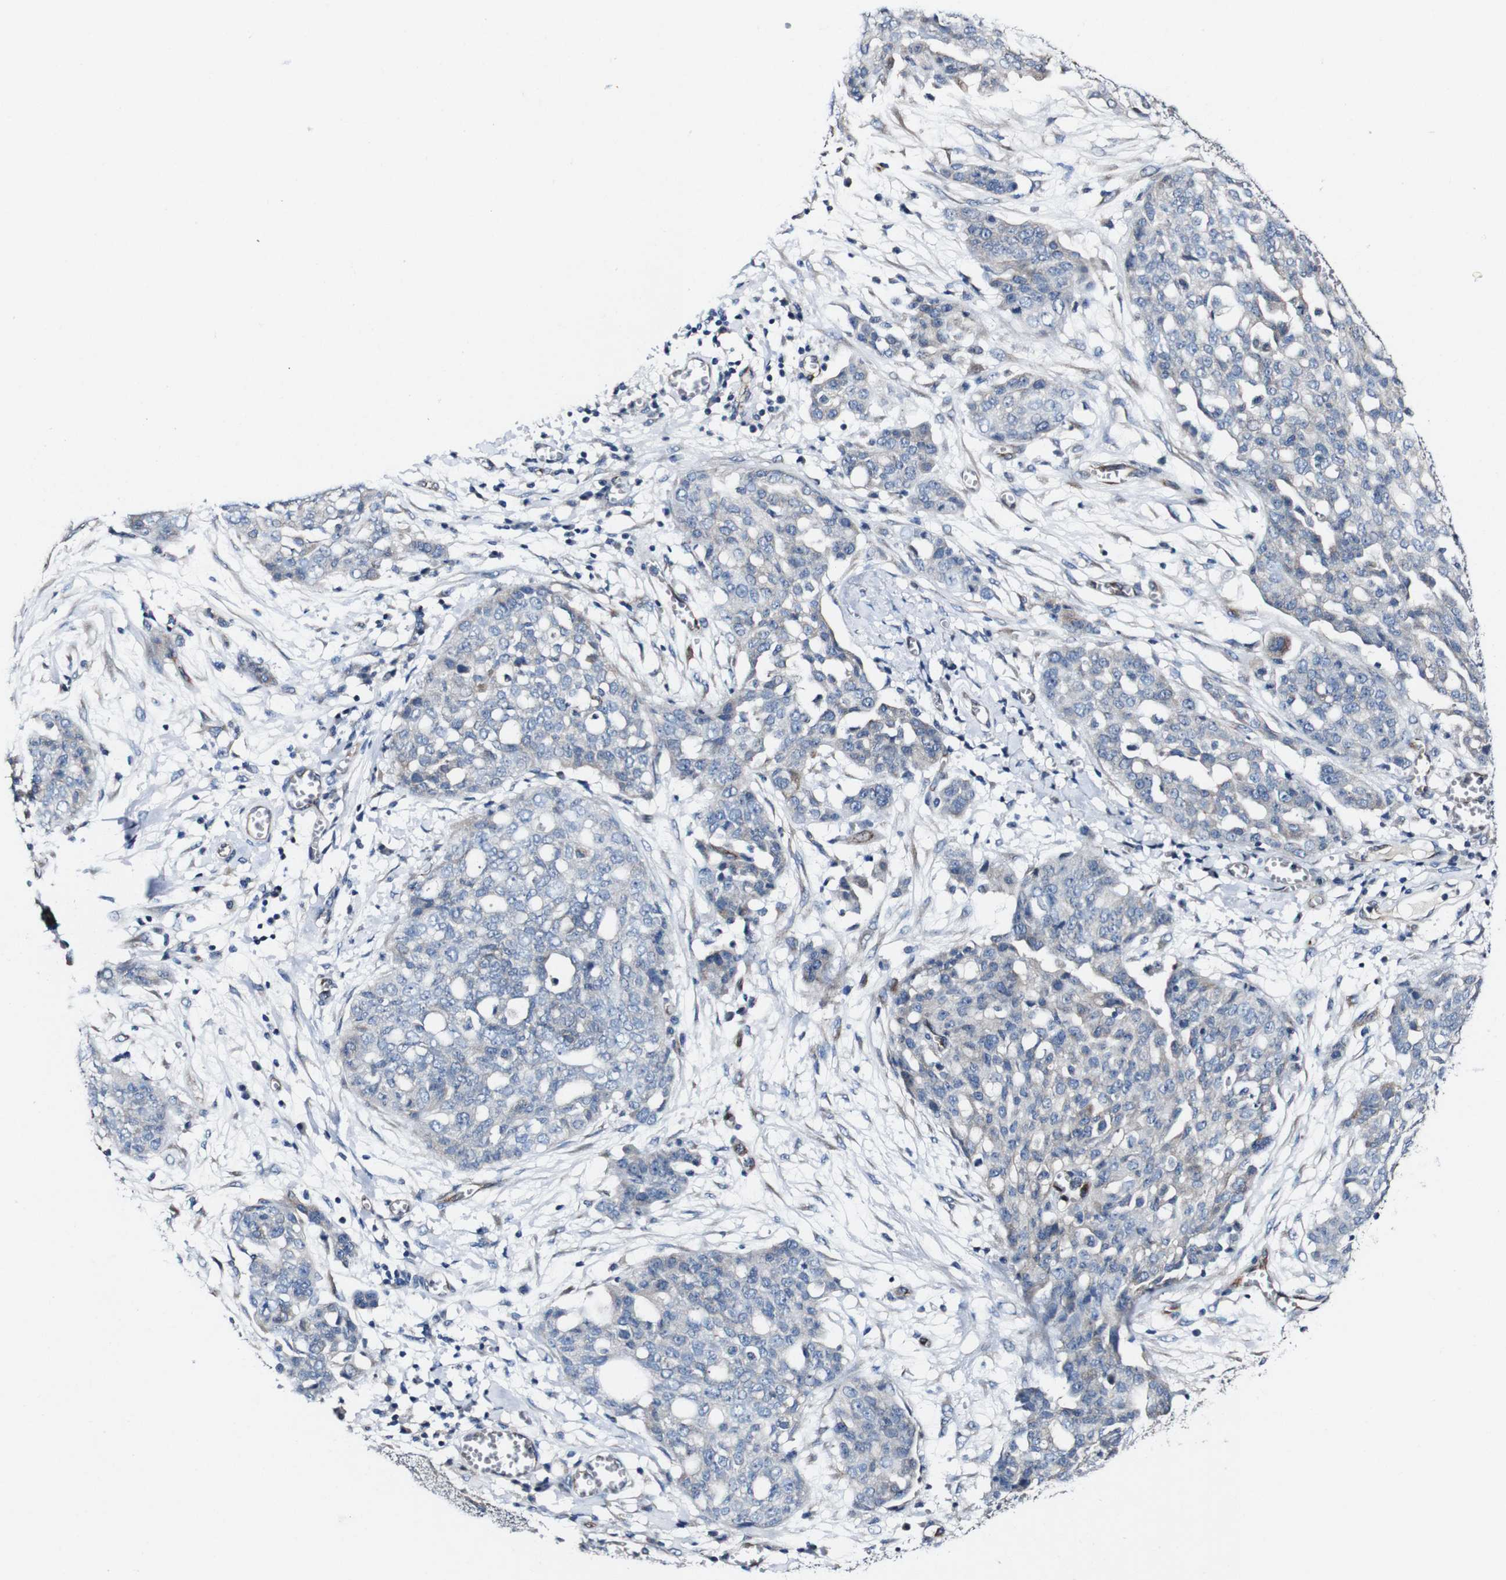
{"staining": {"intensity": "negative", "quantity": "none", "location": "none"}, "tissue": "ovarian cancer", "cell_type": "Tumor cells", "image_type": "cancer", "snomed": [{"axis": "morphology", "description": "Cystadenocarcinoma, serous, NOS"}, {"axis": "topography", "description": "Soft tissue"}, {"axis": "topography", "description": "Ovary"}], "caption": "High magnification brightfield microscopy of ovarian cancer stained with DAB (brown) and counterstained with hematoxylin (blue): tumor cells show no significant positivity.", "gene": "GRAMD1A", "patient": {"sex": "female", "age": 57}}